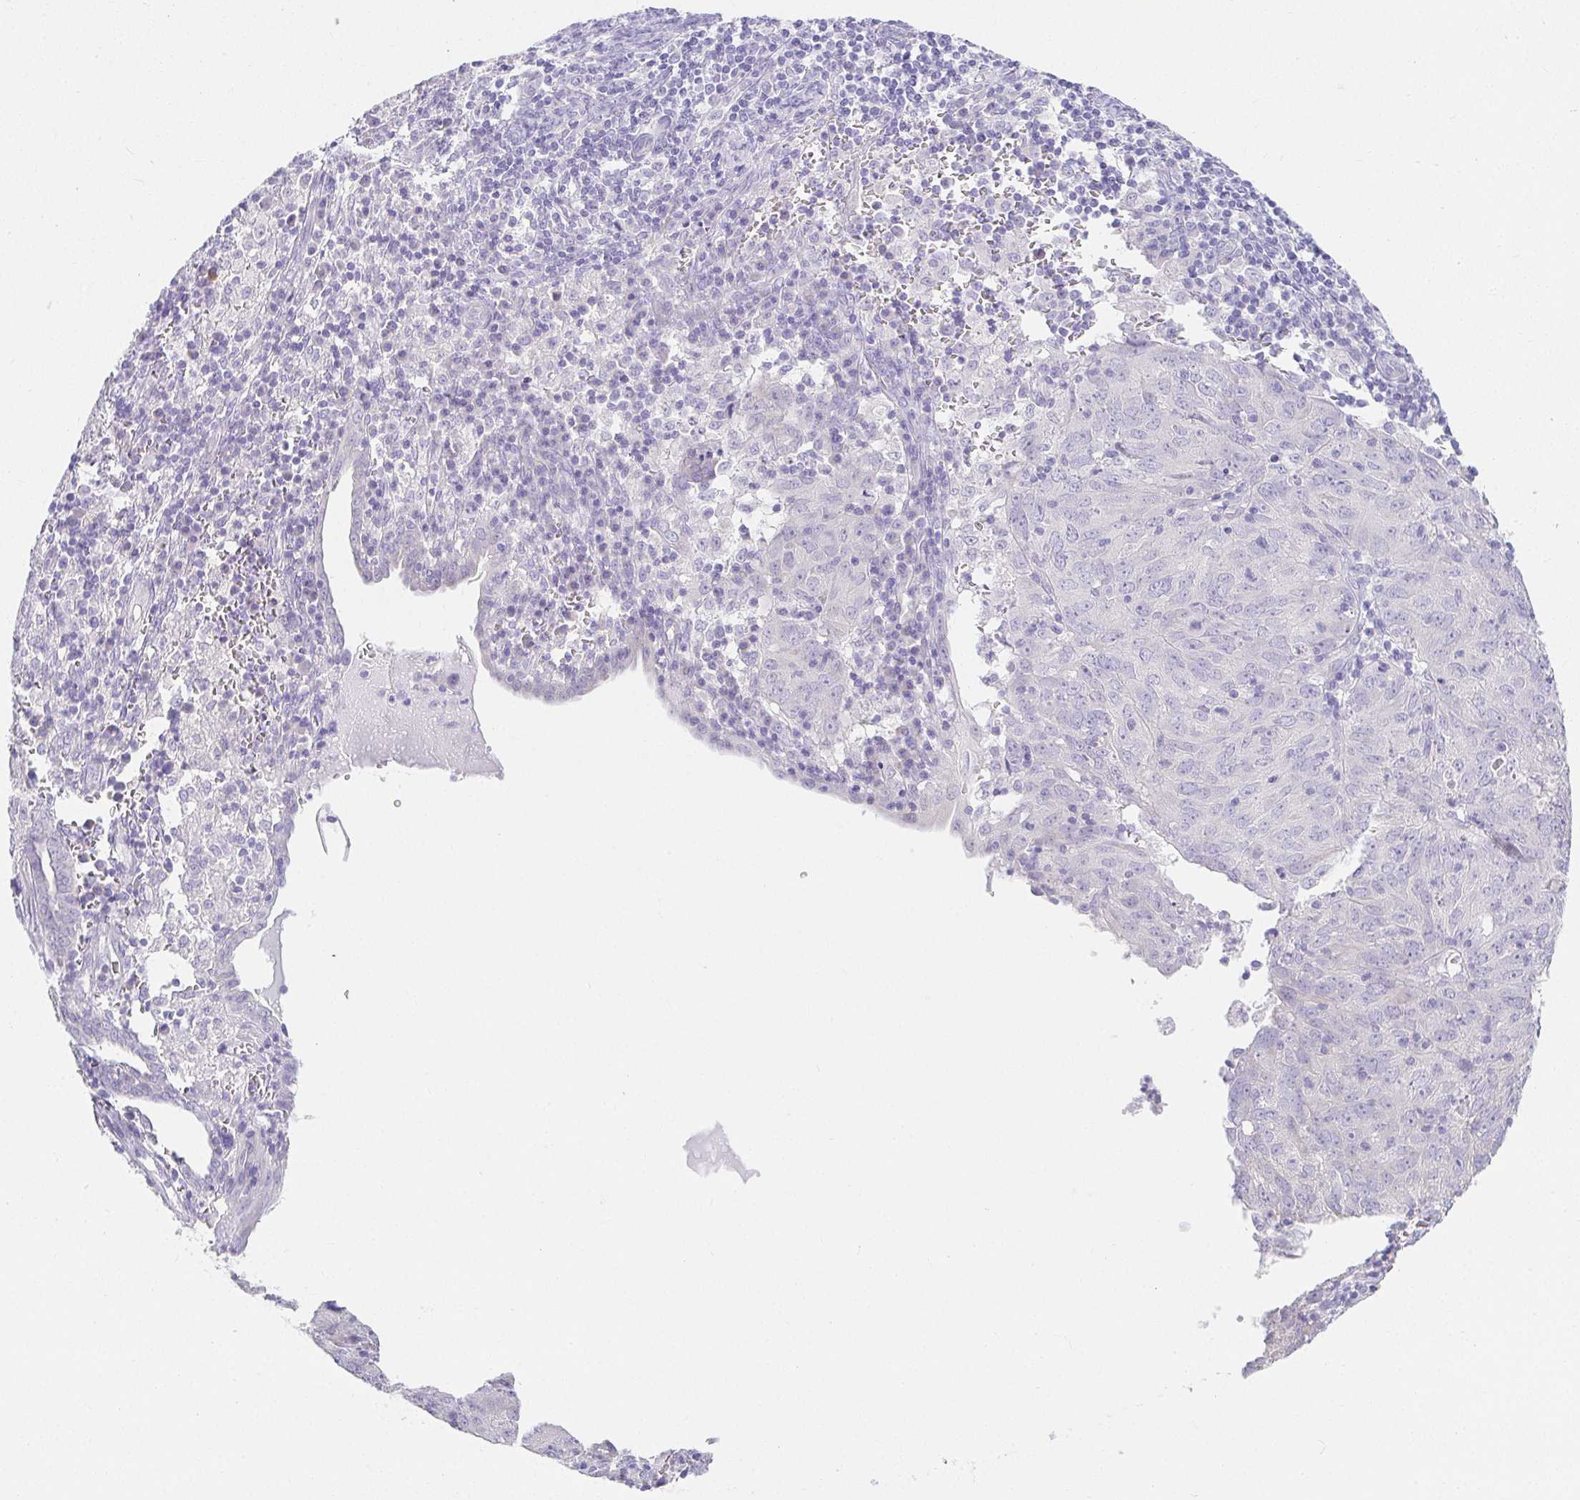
{"staining": {"intensity": "negative", "quantity": "none", "location": "none"}, "tissue": "cervical cancer", "cell_type": "Tumor cells", "image_type": "cancer", "snomed": [{"axis": "morphology", "description": "Adenocarcinoma, NOS"}, {"axis": "topography", "description": "Cervix"}], "caption": "This is a histopathology image of immunohistochemistry (IHC) staining of adenocarcinoma (cervical), which shows no expression in tumor cells.", "gene": "VGLL1", "patient": {"sex": "female", "age": 56}}